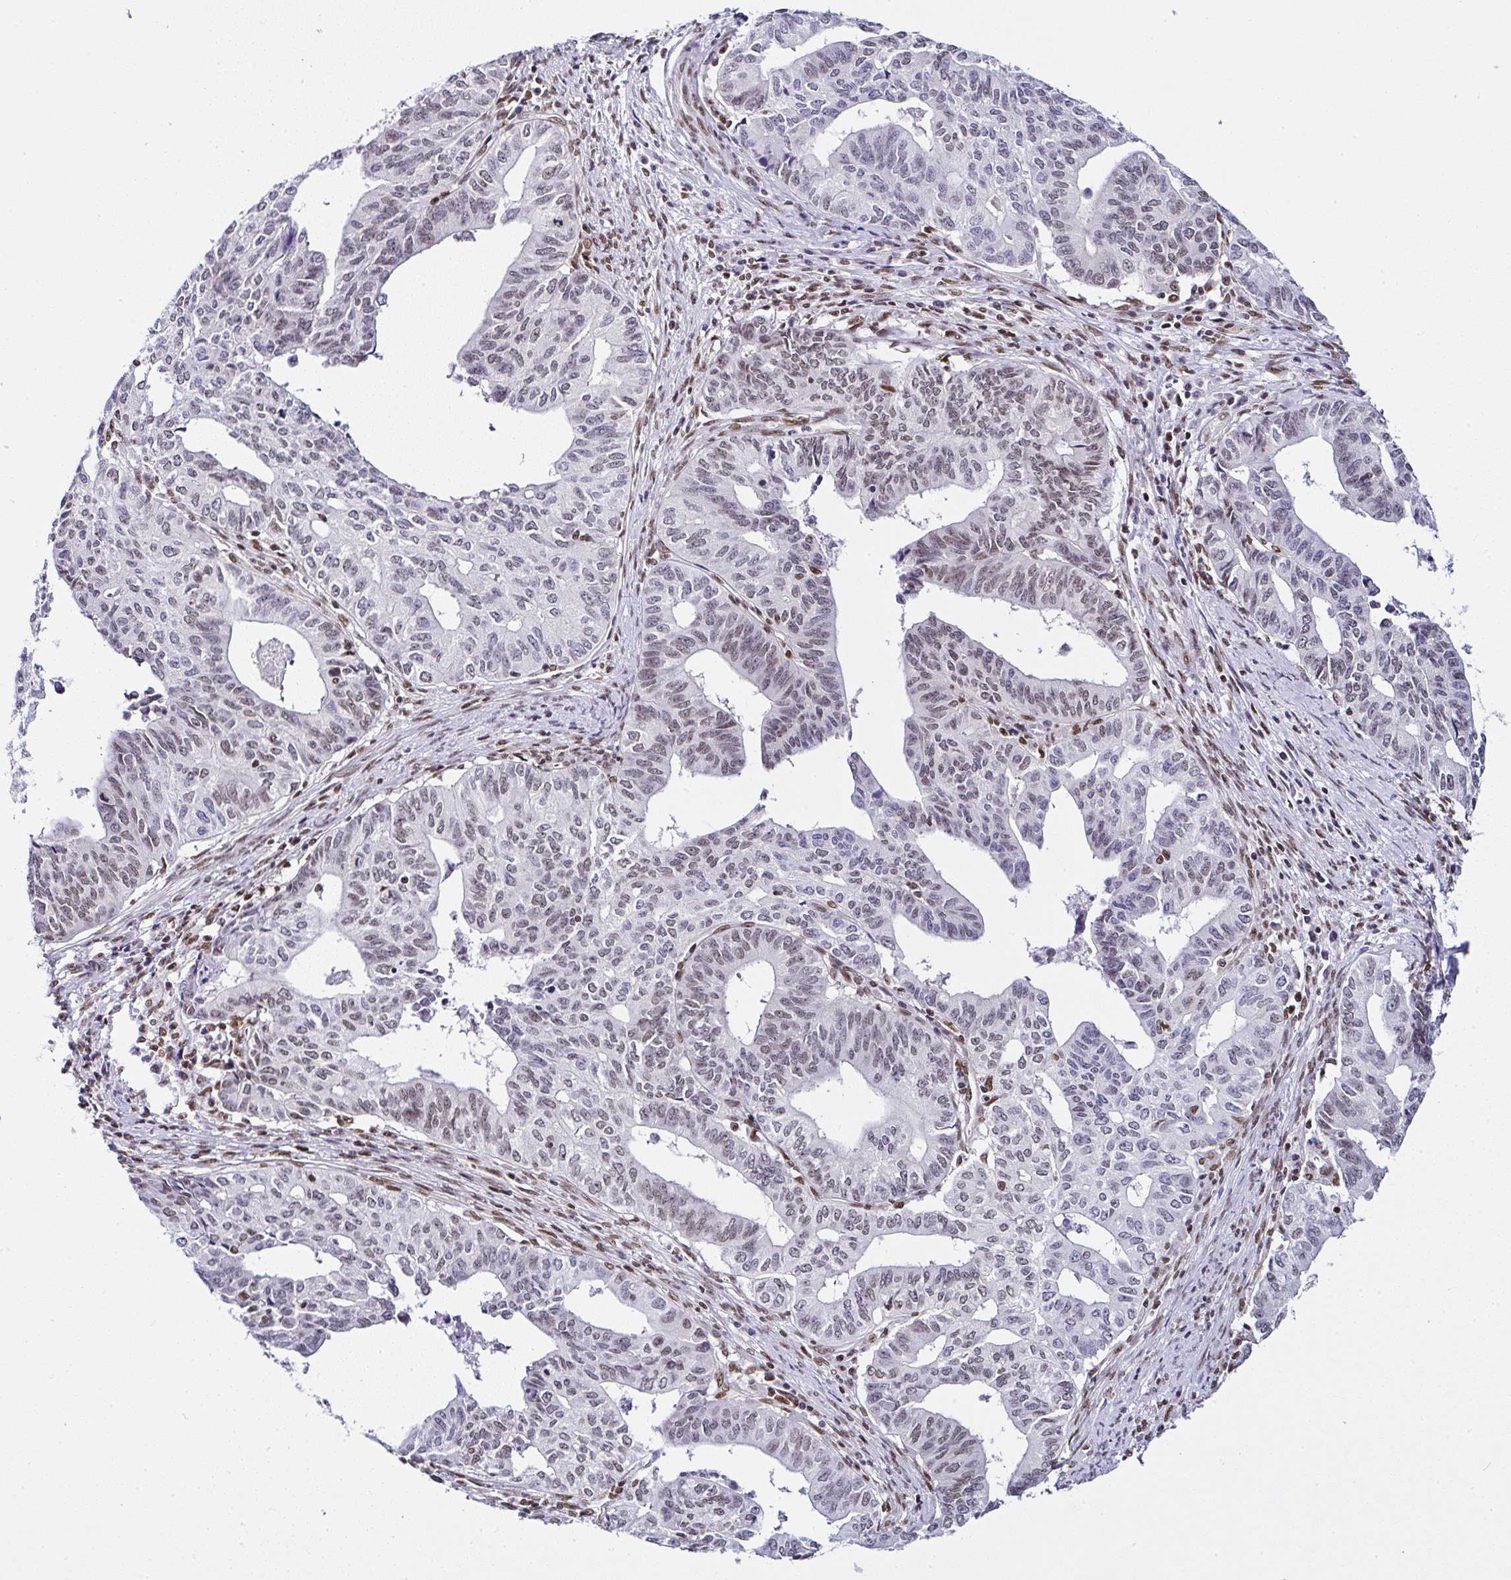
{"staining": {"intensity": "moderate", "quantity": "25%-75%", "location": "nuclear"}, "tissue": "endometrial cancer", "cell_type": "Tumor cells", "image_type": "cancer", "snomed": [{"axis": "morphology", "description": "Adenocarcinoma, NOS"}, {"axis": "topography", "description": "Endometrium"}], "caption": "An immunohistochemistry photomicrograph of neoplastic tissue is shown. Protein staining in brown highlights moderate nuclear positivity in endometrial cancer (adenocarcinoma) within tumor cells. (Stains: DAB (3,3'-diaminobenzidine) in brown, nuclei in blue, Microscopy: brightfield microscopy at high magnification).", "gene": "DR1", "patient": {"sex": "female", "age": 65}}